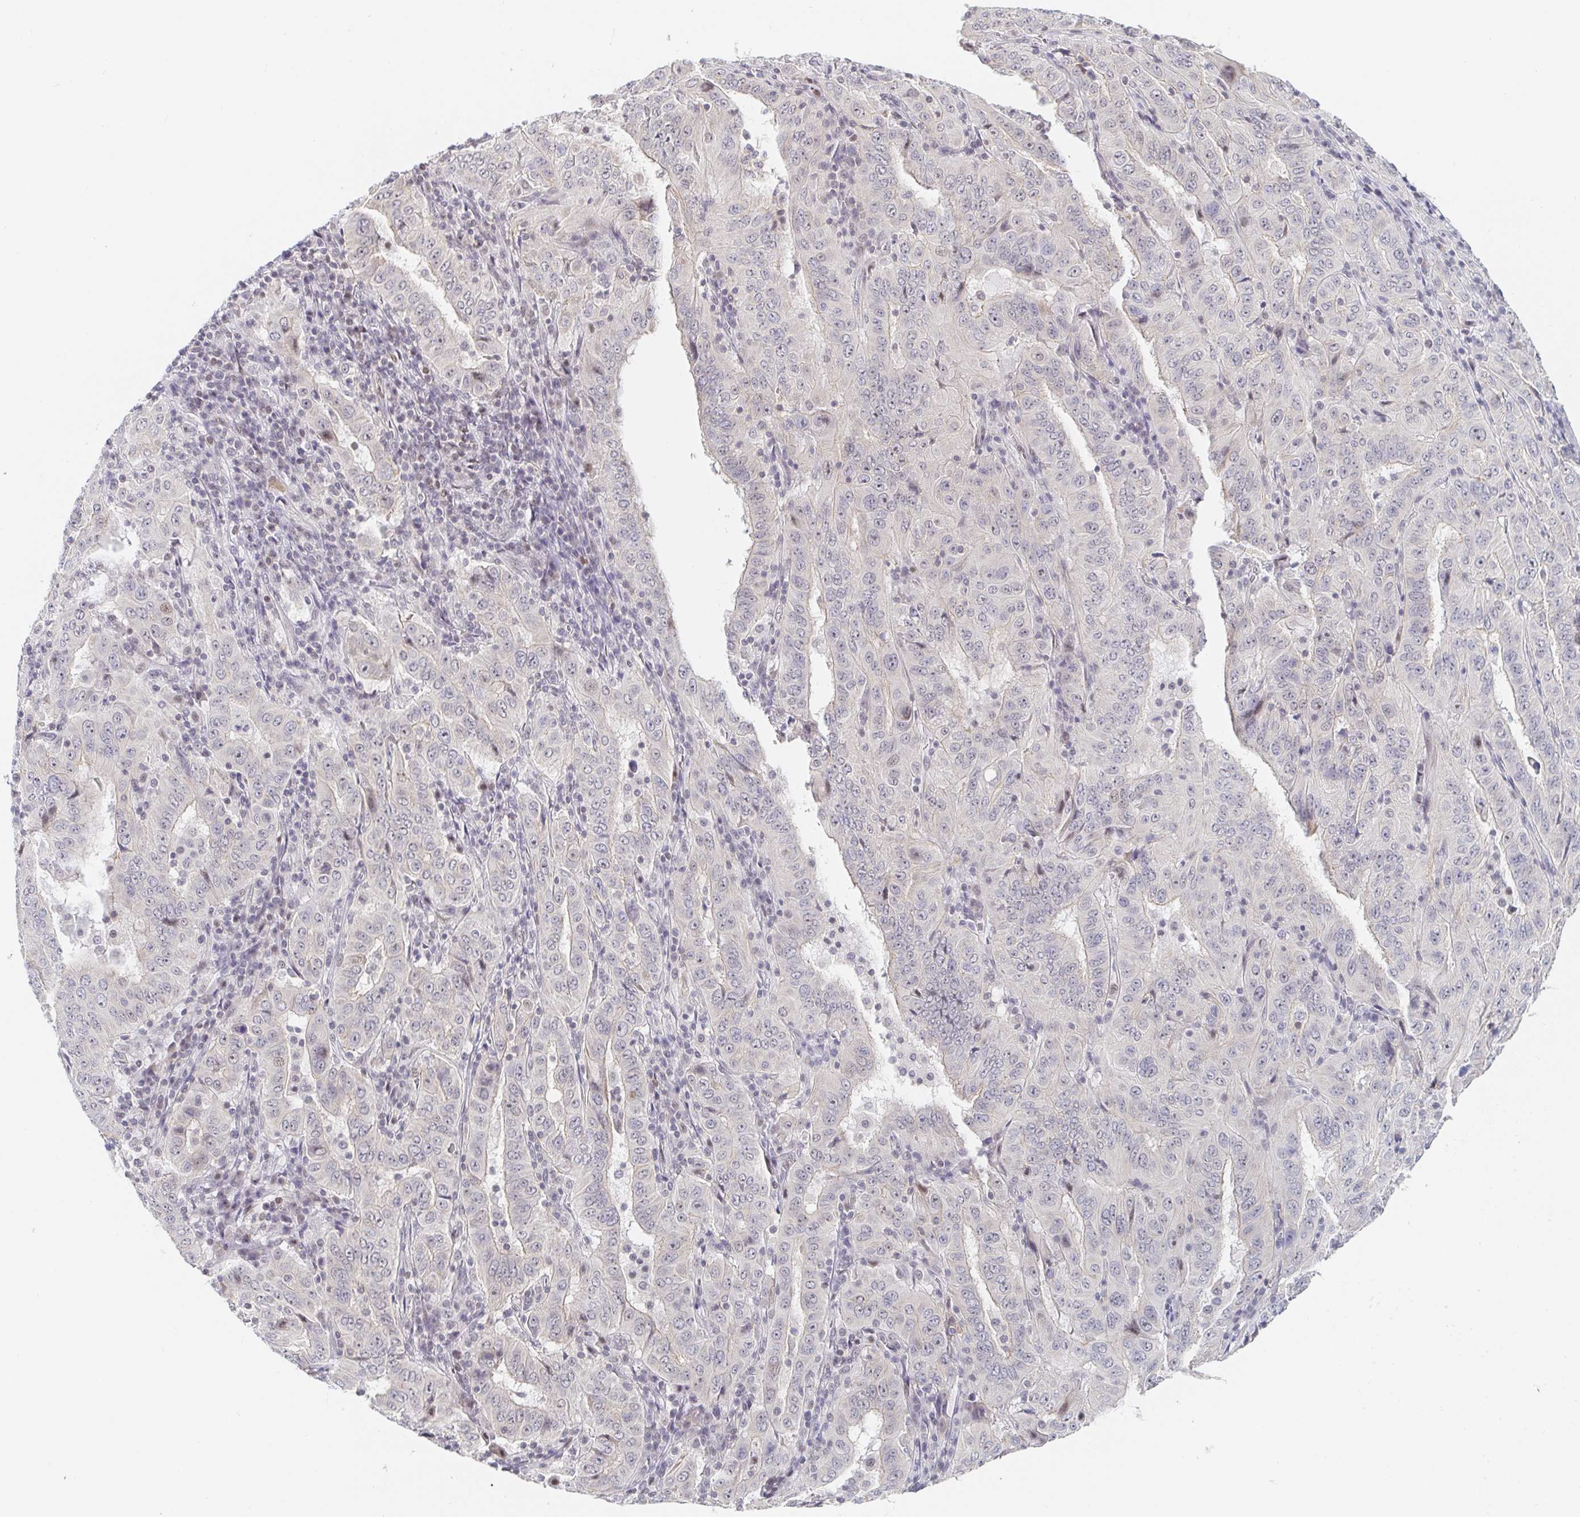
{"staining": {"intensity": "negative", "quantity": "none", "location": "none"}, "tissue": "pancreatic cancer", "cell_type": "Tumor cells", "image_type": "cancer", "snomed": [{"axis": "morphology", "description": "Adenocarcinoma, NOS"}, {"axis": "topography", "description": "Pancreas"}], "caption": "IHC of pancreatic cancer exhibits no staining in tumor cells. (DAB immunohistochemistry, high magnification).", "gene": "CHD2", "patient": {"sex": "male", "age": 63}}